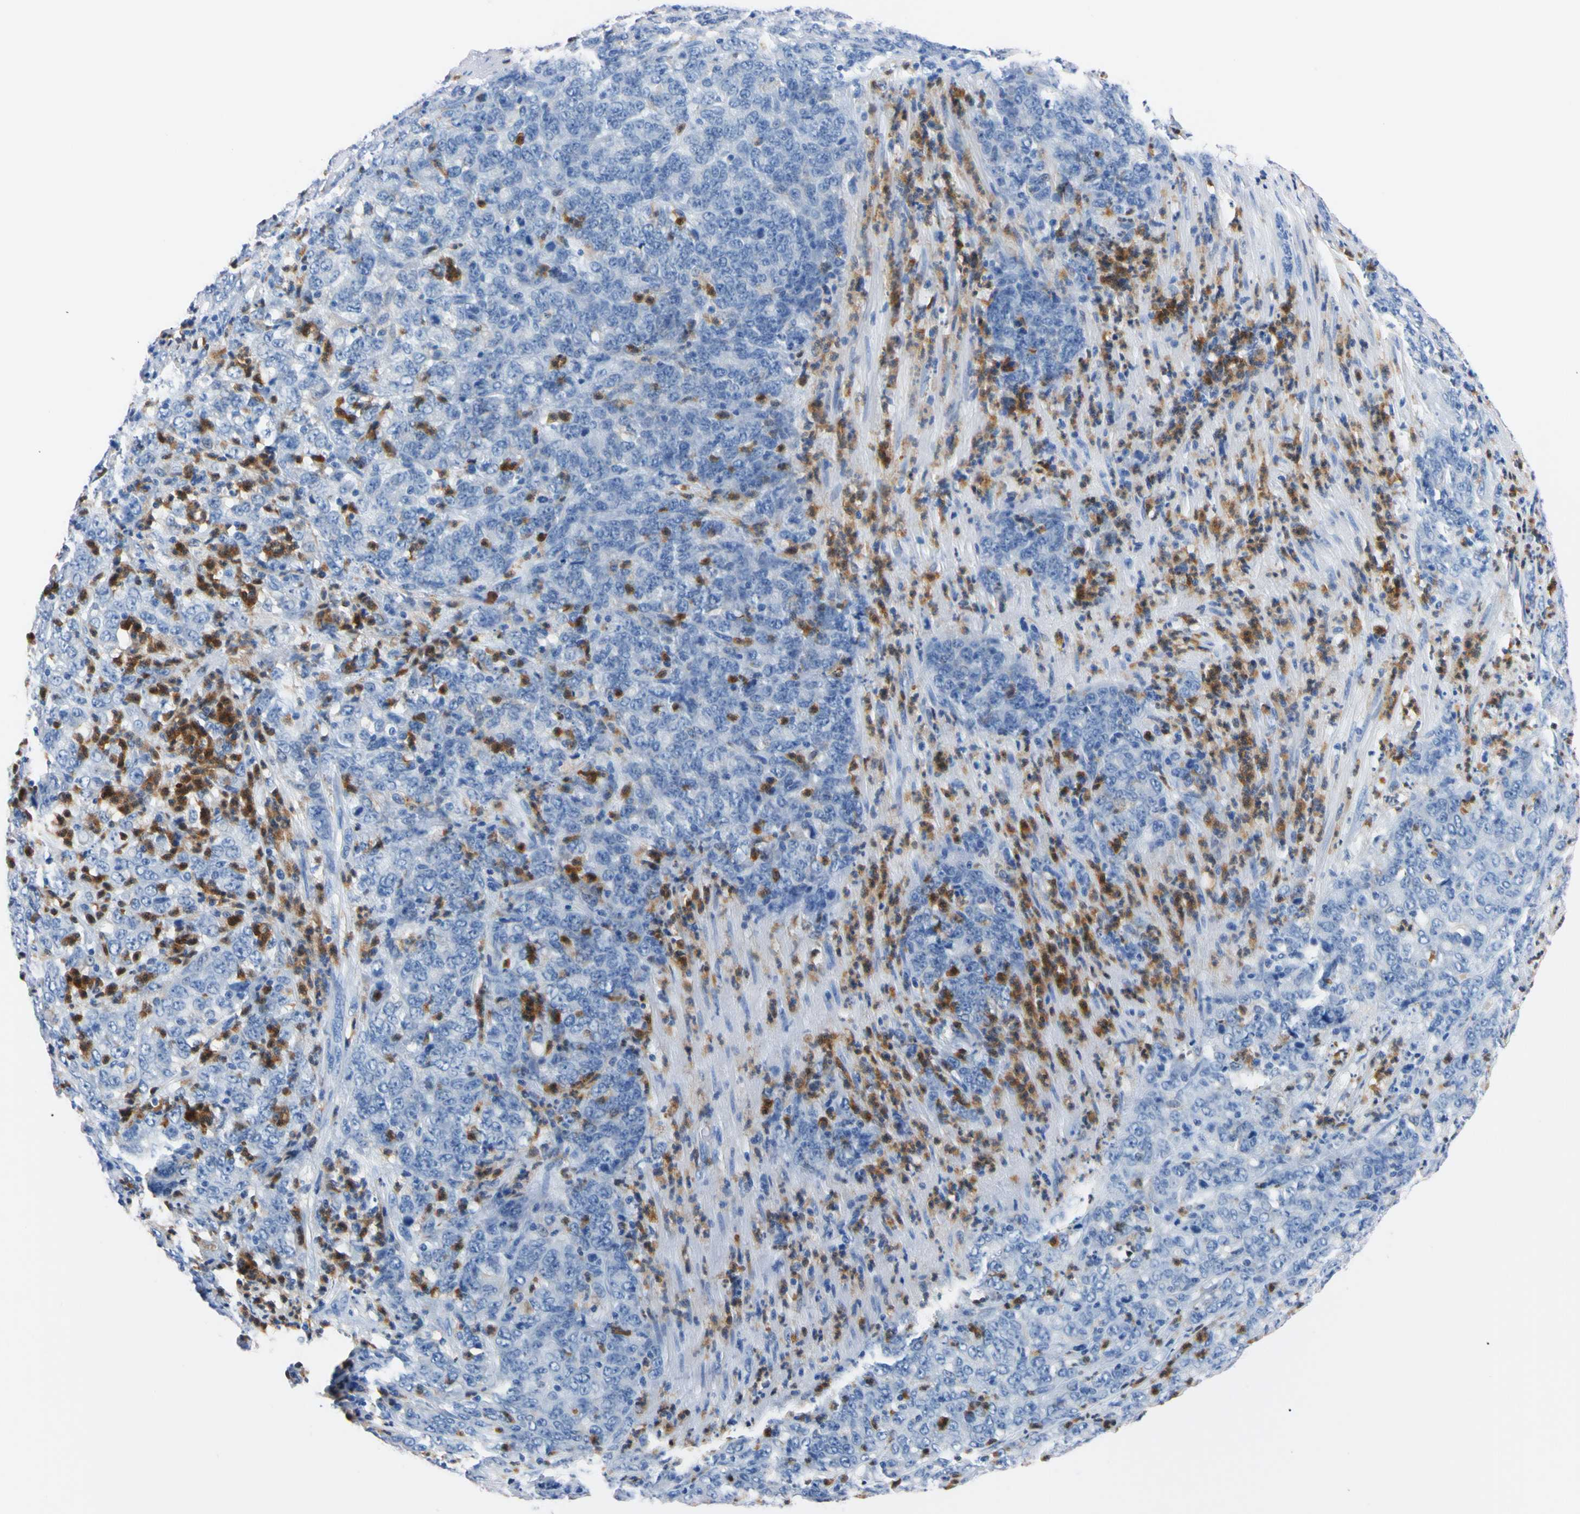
{"staining": {"intensity": "negative", "quantity": "none", "location": "none"}, "tissue": "stomach cancer", "cell_type": "Tumor cells", "image_type": "cancer", "snomed": [{"axis": "morphology", "description": "Adenocarcinoma, NOS"}, {"axis": "topography", "description": "Stomach, lower"}], "caption": "Immunohistochemical staining of stomach cancer demonstrates no significant staining in tumor cells. Brightfield microscopy of immunohistochemistry (IHC) stained with DAB (brown) and hematoxylin (blue), captured at high magnification.", "gene": "NCF4", "patient": {"sex": "female", "age": 71}}